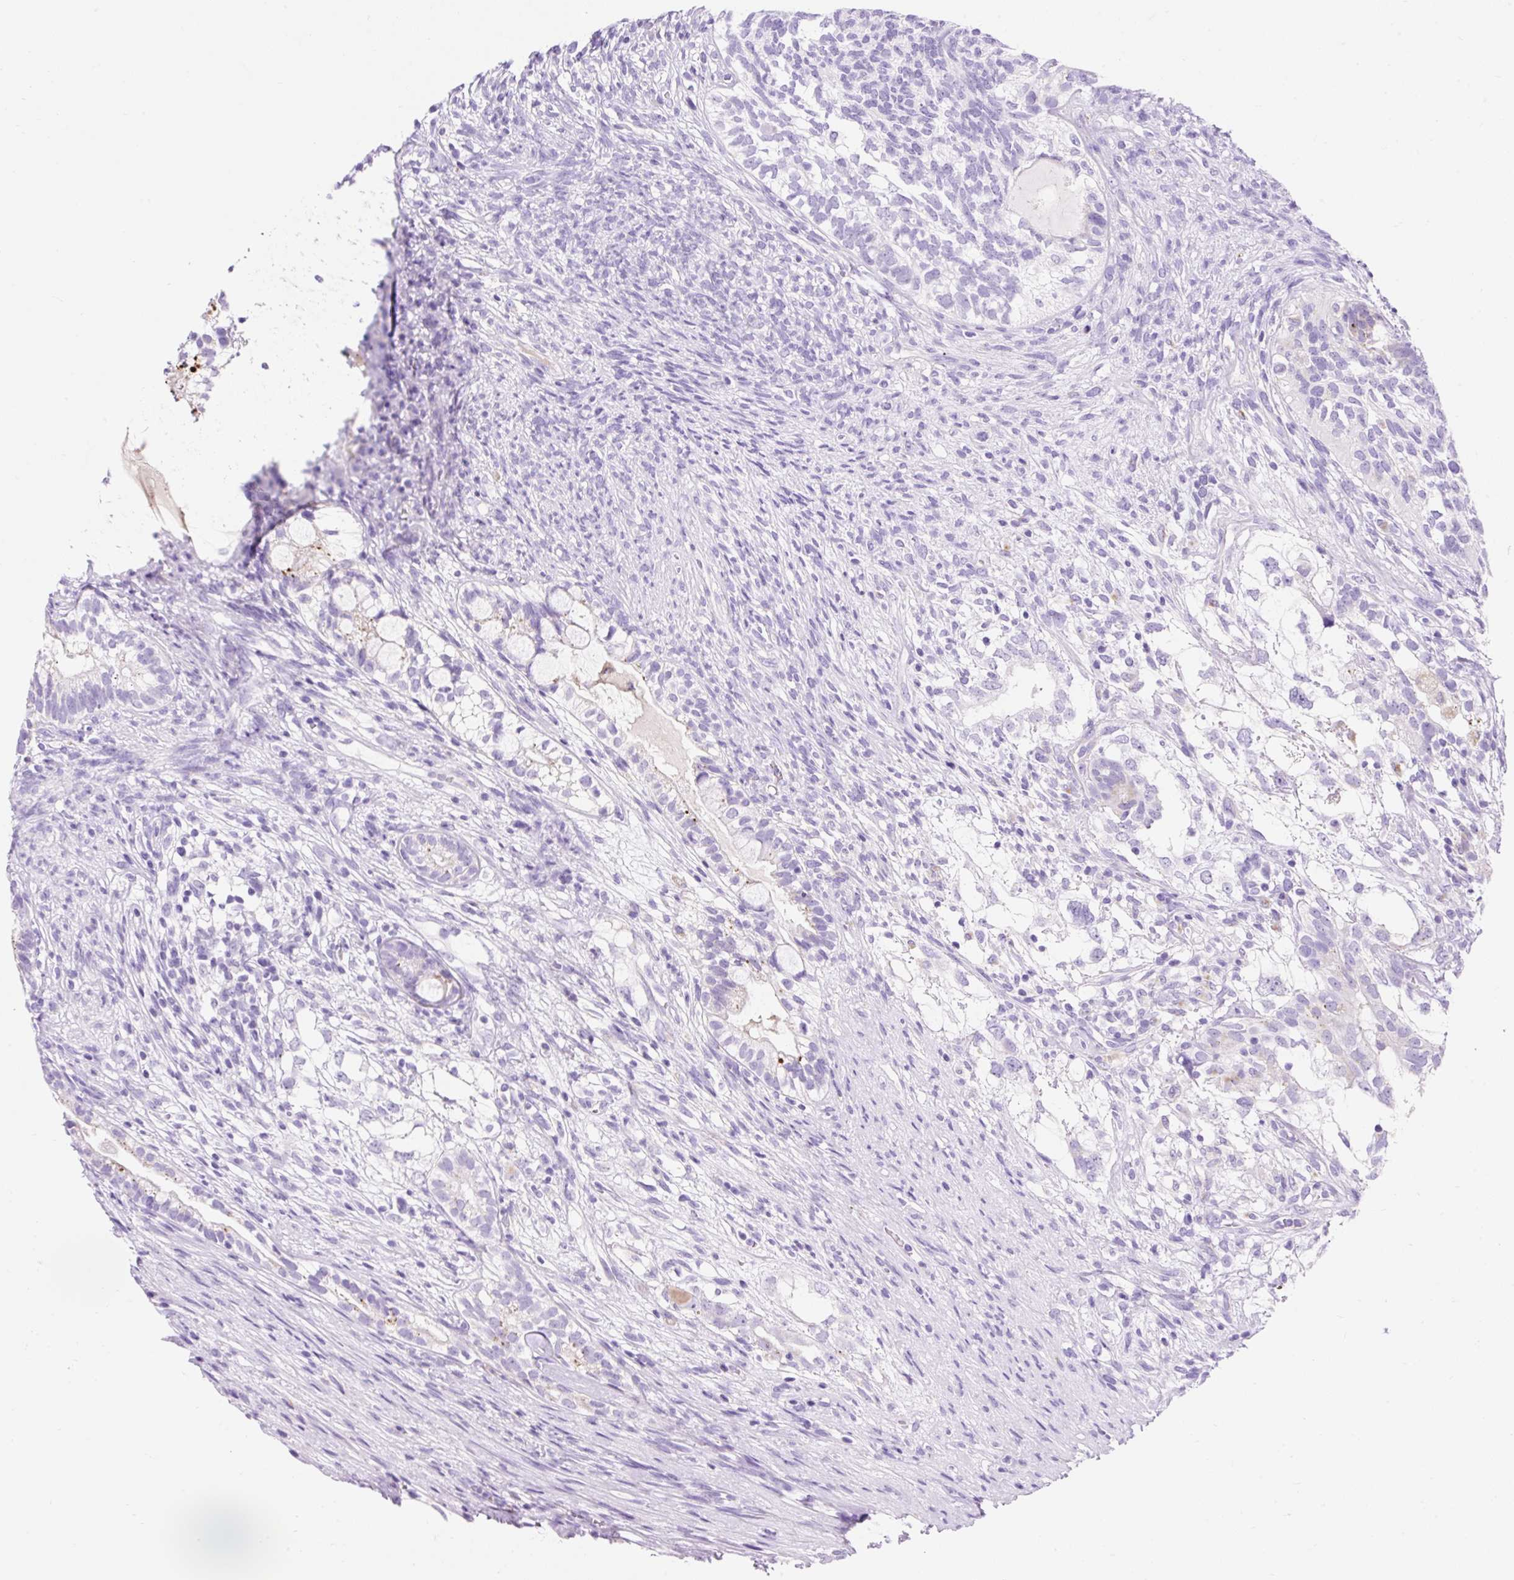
{"staining": {"intensity": "negative", "quantity": "none", "location": "none"}, "tissue": "testis cancer", "cell_type": "Tumor cells", "image_type": "cancer", "snomed": [{"axis": "morphology", "description": "Seminoma, NOS"}, {"axis": "morphology", "description": "Carcinoma, Embryonal, NOS"}, {"axis": "topography", "description": "Testis"}], "caption": "A photomicrograph of testis cancer stained for a protein demonstrates no brown staining in tumor cells. The staining was performed using DAB (3,3'-diaminobenzidine) to visualize the protein expression in brown, while the nuclei were stained in blue with hematoxylin (Magnification: 20x).", "gene": "HEXB", "patient": {"sex": "male", "age": 41}}